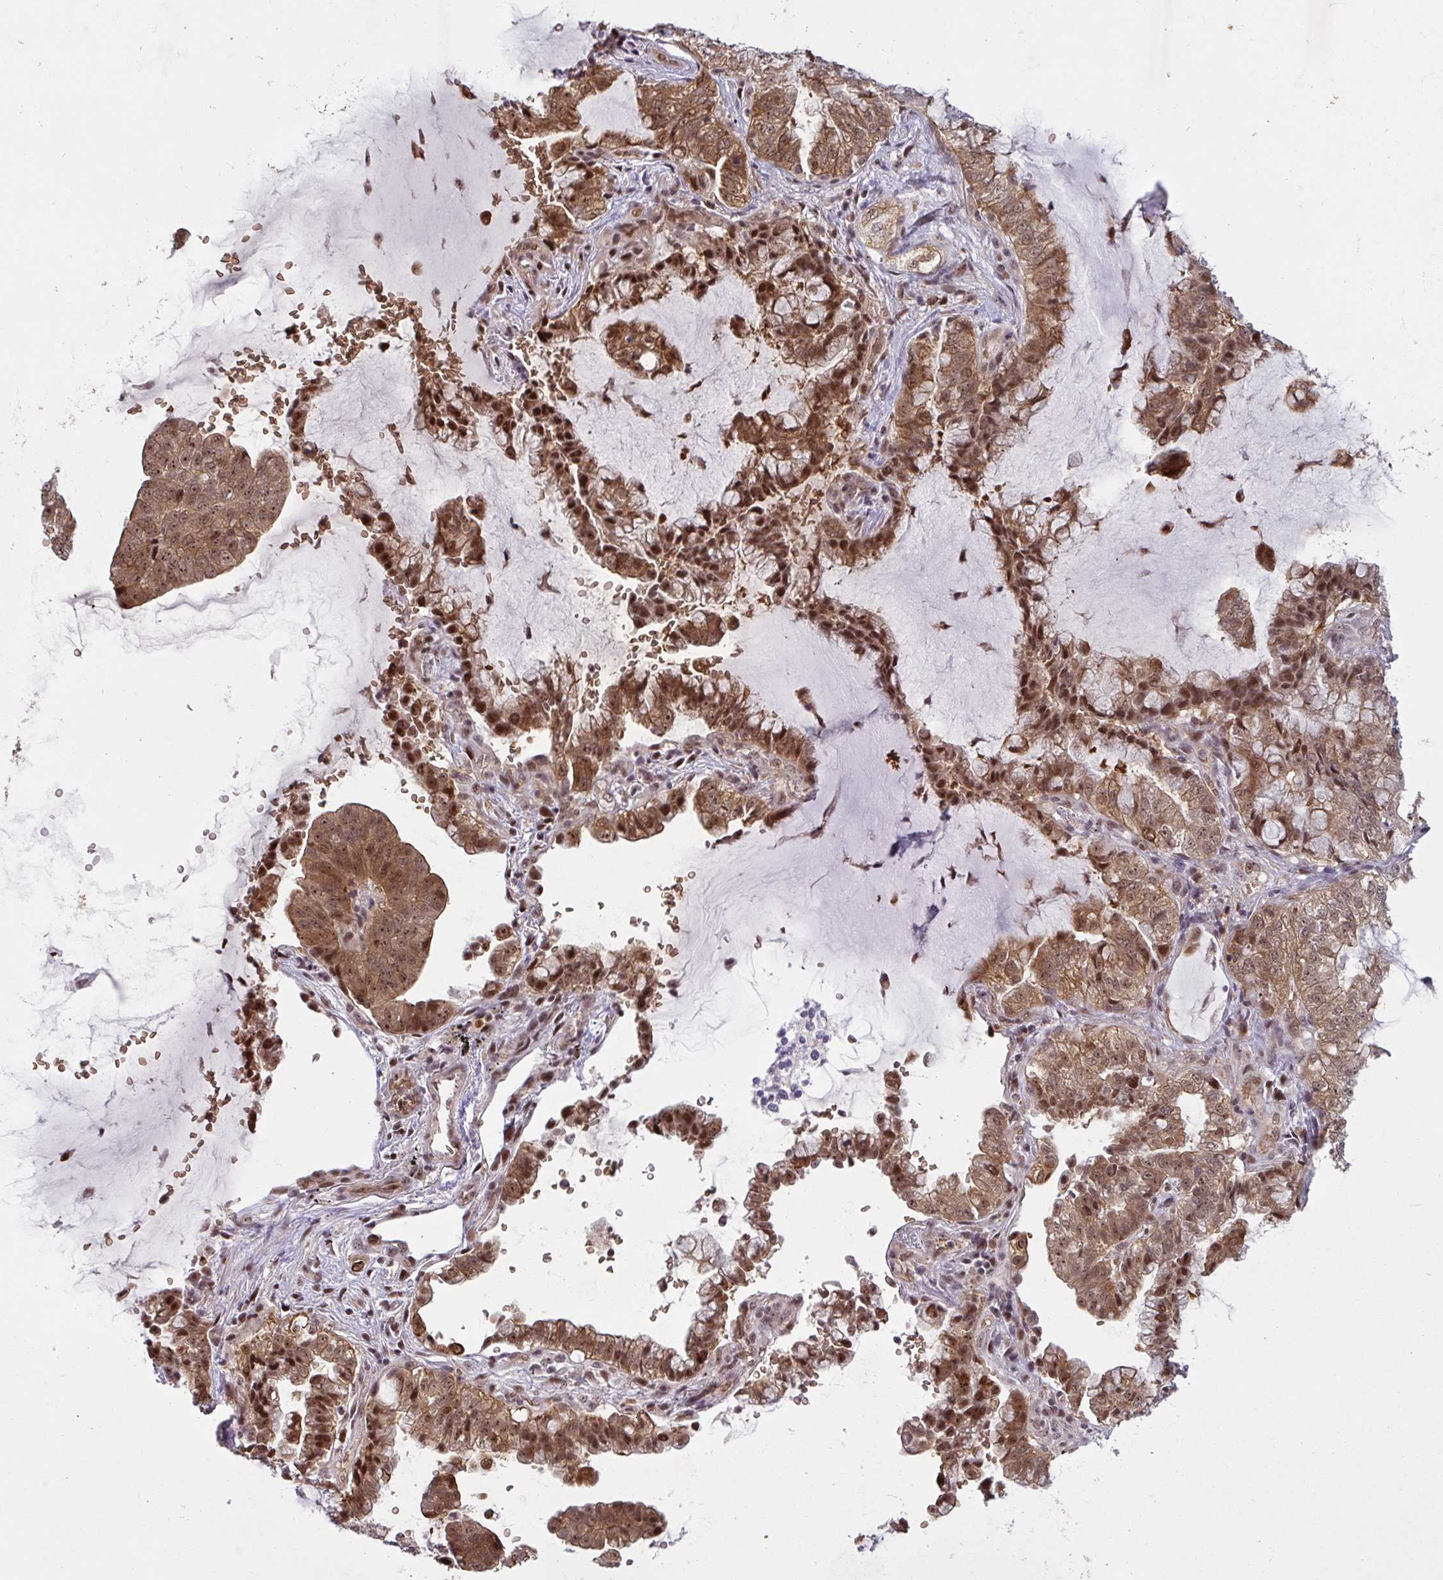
{"staining": {"intensity": "strong", "quantity": "25%-75%", "location": "cytoplasmic/membranous,nuclear"}, "tissue": "lung cancer", "cell_type": "Tumor cells", "image_type": "cancer", "snomed": [{"axis": "morphology", "description": "Adenocarcinoma, NOS"}, {"axis": "topography", "description": "Lymph node"}, {"axis": "topography", "description": "Lung"}], "caption": "DAB (3,3'-diaminobenzidine) immunohistochemical staining of human lung adenocarcinoma demonstrates strong cytoplasmic/membranous and nuclear protein expression in approximately 25%-75% of tumor cells.", "gene": "NLRP13", "patient": {"sex": "male", "age": 66}}